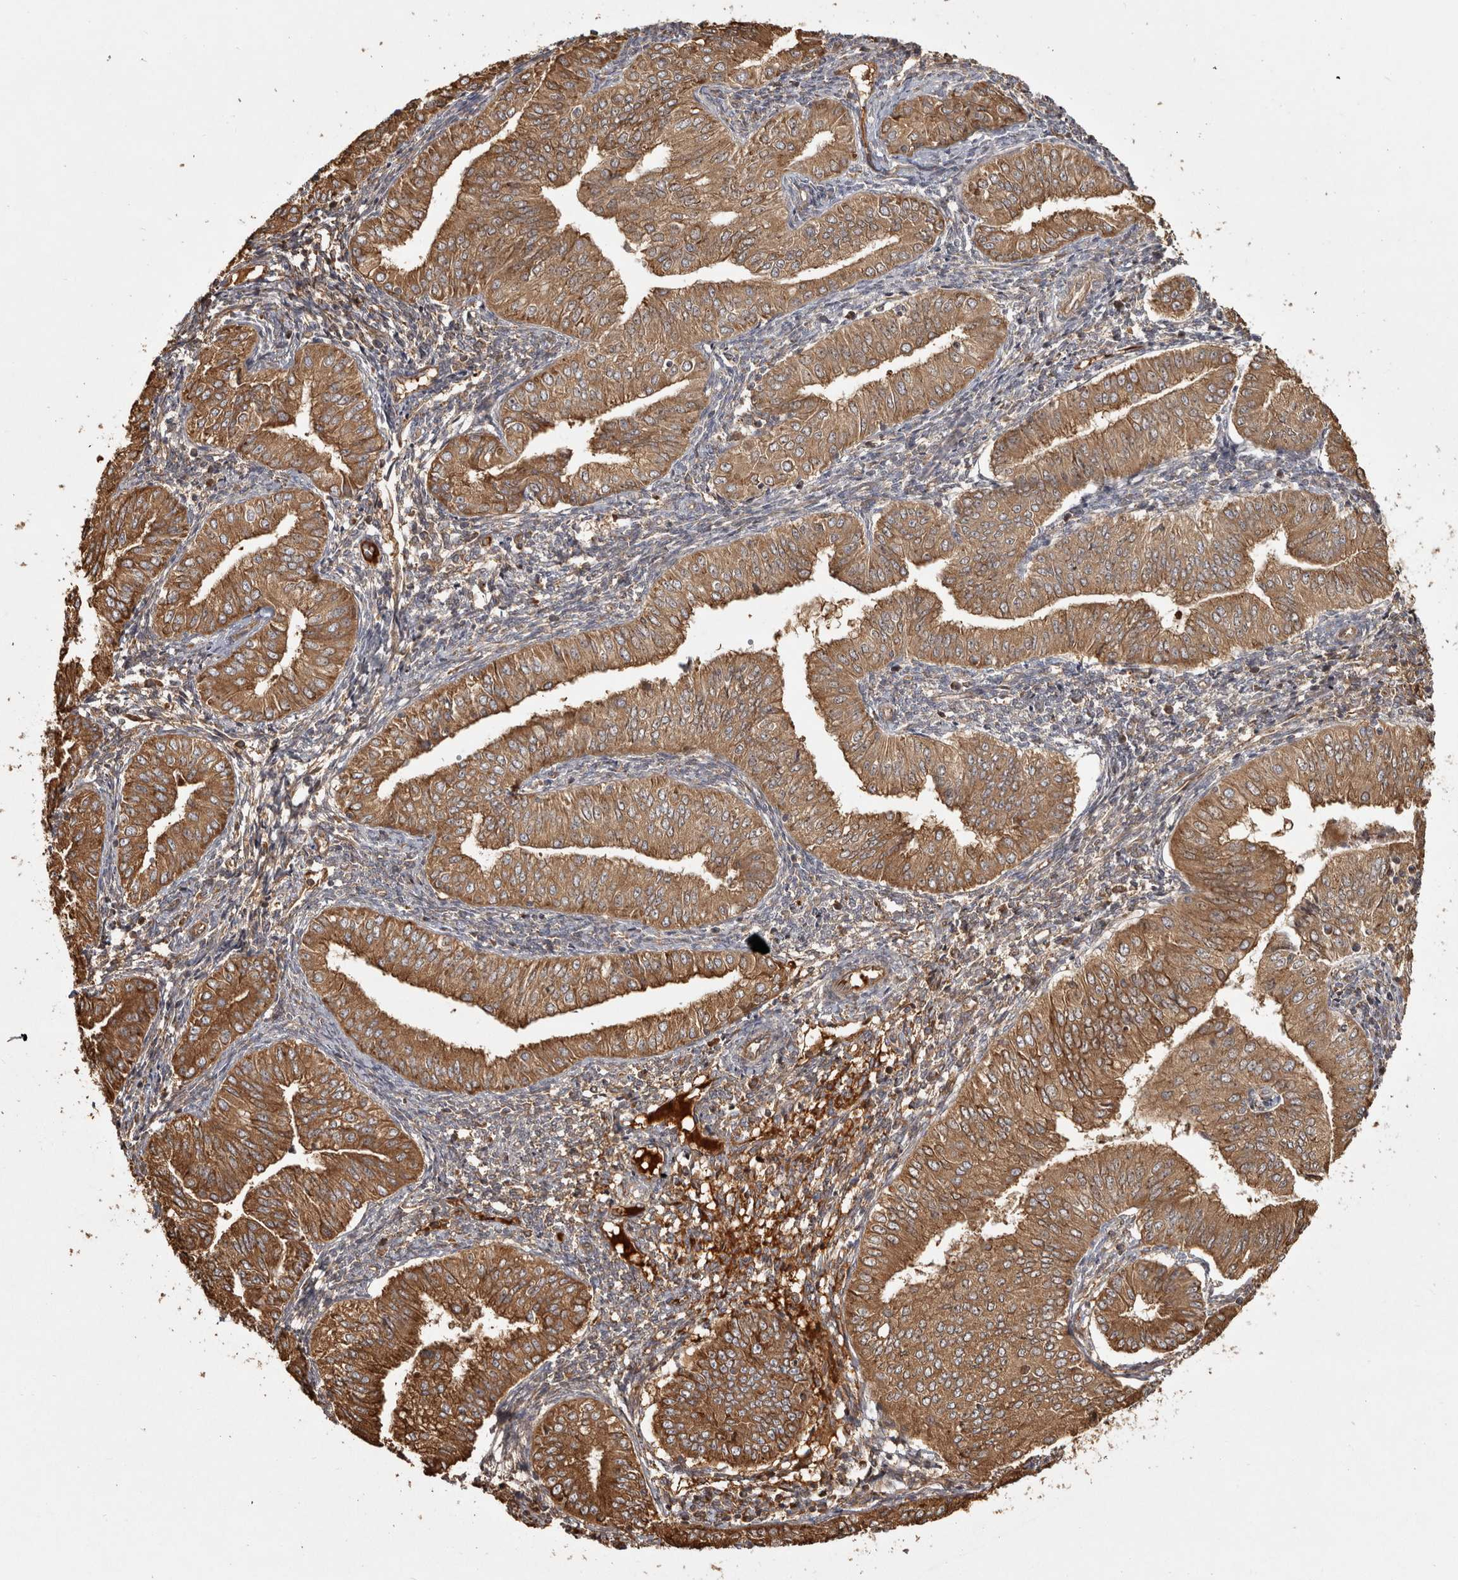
{"staining": {"intensity": "moderate", "quantity": ">75%", "location": "cytoplasmic/membranous"}, "tissue": "endometrial cancer", "cell_type": "Tumor cells", "image_type": "cancer", "snomed": [{"axis": "morphology", "description": "Normal tissue, NOS"}, {"axis": "morphology", "description": "Adenocarcinoma, NOS"}, {"axis": "topography", "description": "Endometrium"}], "caption": "Protein positivity by immunohistochemistry (IHC) displays moderate cytoplasmic/membranous staining in approximately >75% of tumor cells in endometrial cancer (adenocarcinoma). (IHC, brightfield microscopy, high magnification).", "gene": "CAMSAP2", "patient": {"sex": "female", "age": 53}}